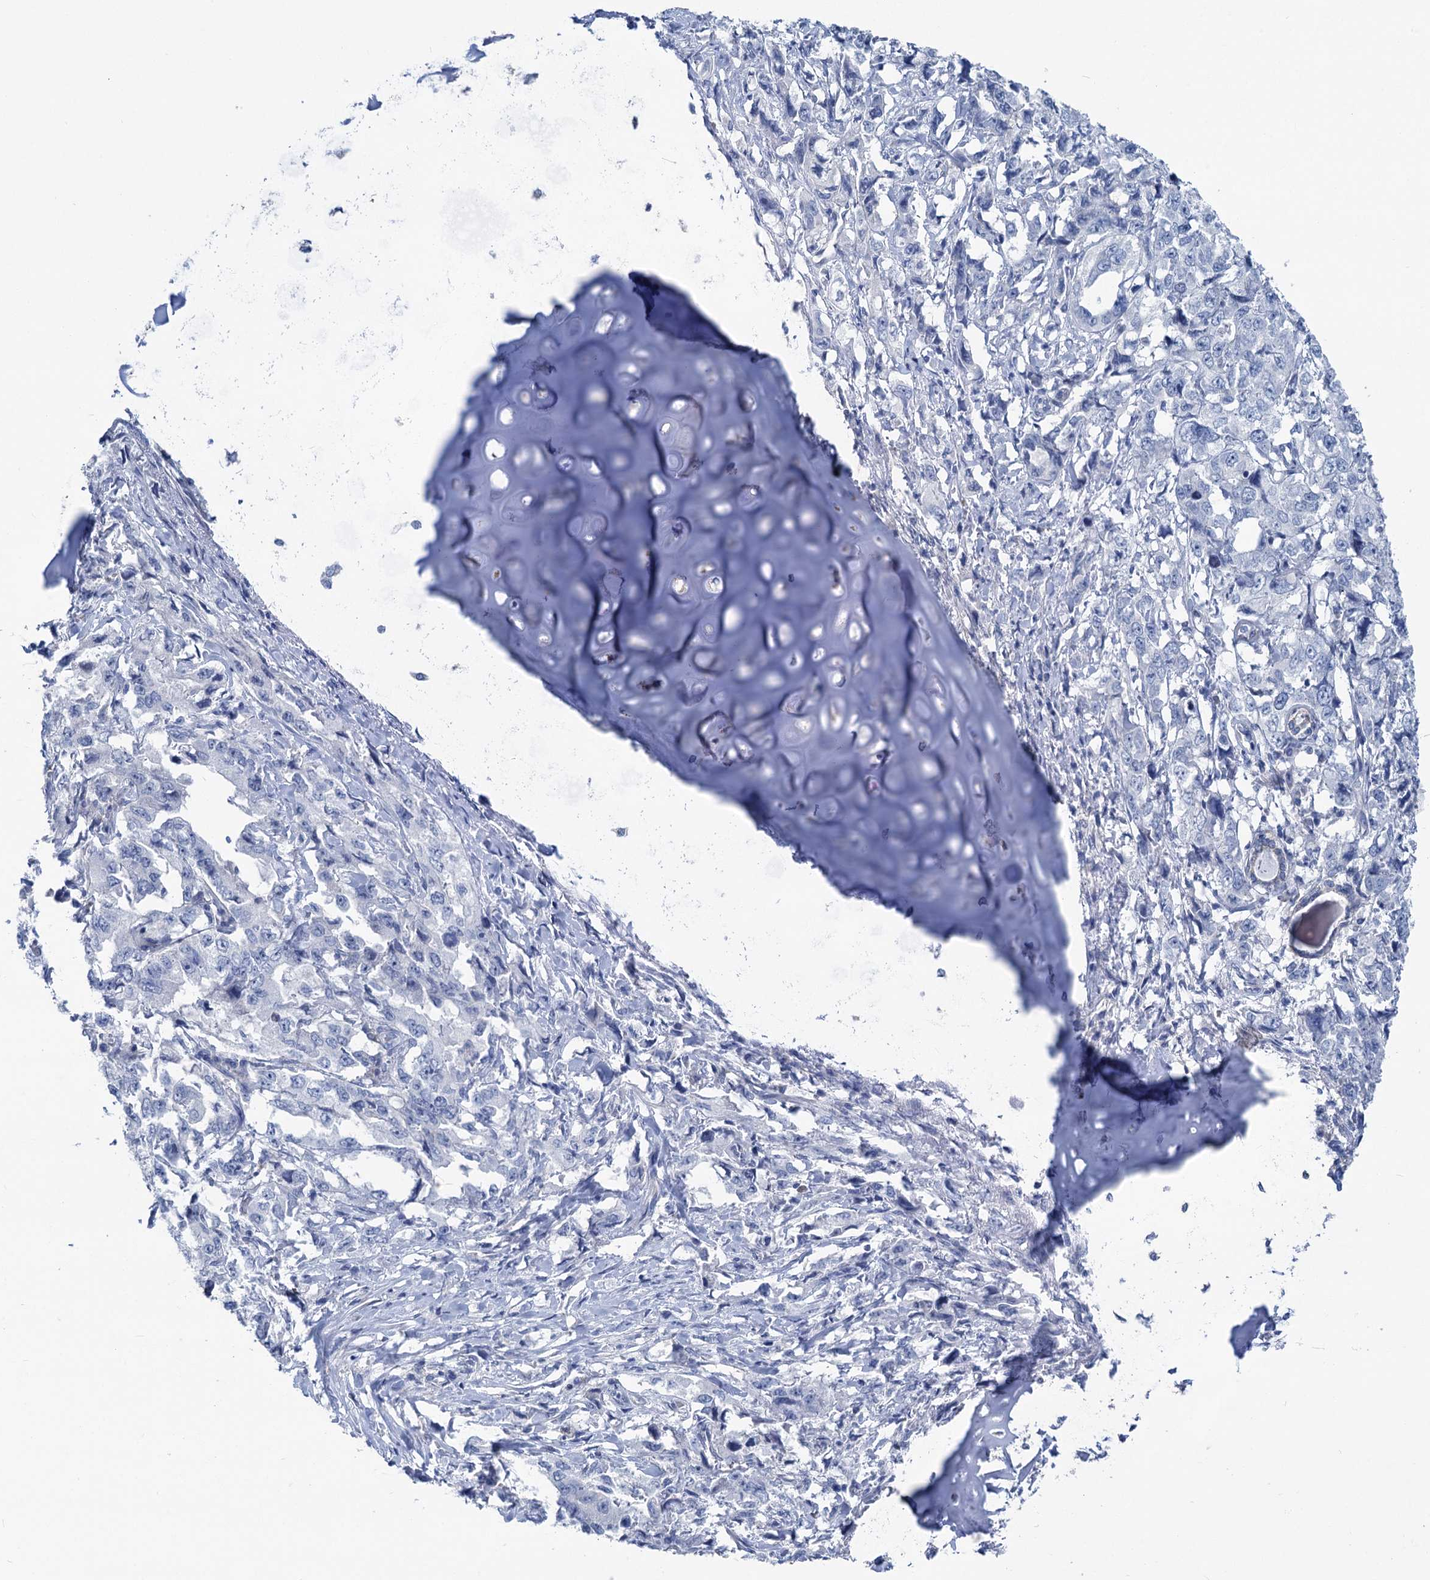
{"staining": {"intensity": "negative", "quantity": "none", "location": "none"}, "tissue": "lung cancer", "cell_type": "Tumor cells", "image_type": "cancer", "snomed": [{"axis": "morphology", "description": "Adenocarcinoma, NOS"}, {"axis": "topography", "description": "Lung"}], "caption": "Immunohistochemistry (IHC) image of neoplastic tissue: lung cancer stained with DAB reveals no significant protein staining in tumor cells. (Stains: DAB (3,3'-diaminobenzidine) immunohistochemistry with hematoxylin counter stain, Microscopy: brightfield microscopy at high magnification).", "gene": "CHDH", "patient": {"sex": "female", "age": 51}}